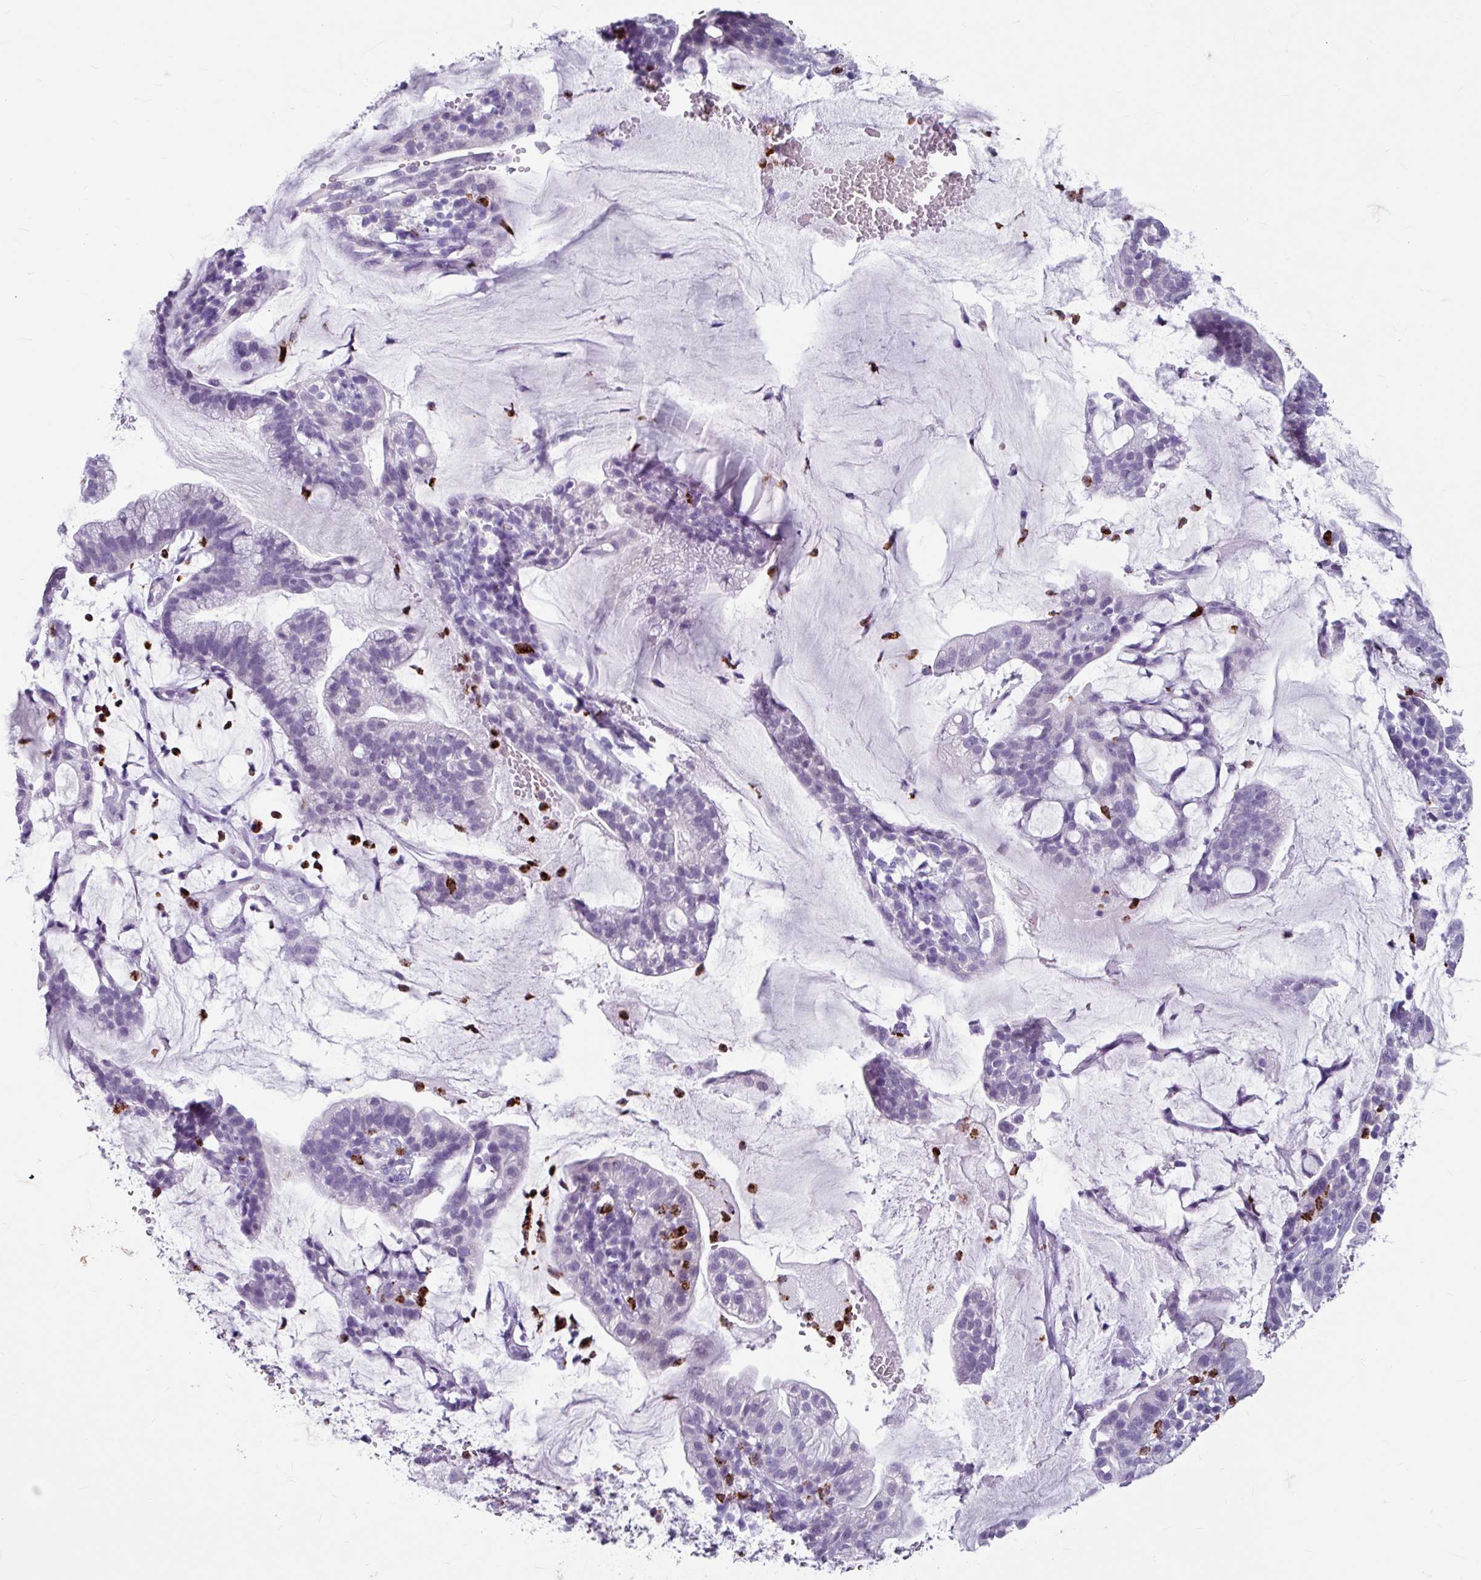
{"staining": {"intensity": "negative", "quantity": "none", "location": "none"}, "tissue": "cervical cancer", "cell_type": "Tumor cells", "image_type": "cancer", "snomed": [{"axis": "morphology", "description": "Adenocarcinoma, NOS"}, {"axis": "topography", "description": "Cervix"}], "caption": "Histopathology image shows no significant protein positivity in tumor cells of cervical cancer (adenocarcinoma).", "gene": "ANKRD1", "patient": {"sex": "female", "age": 41}}